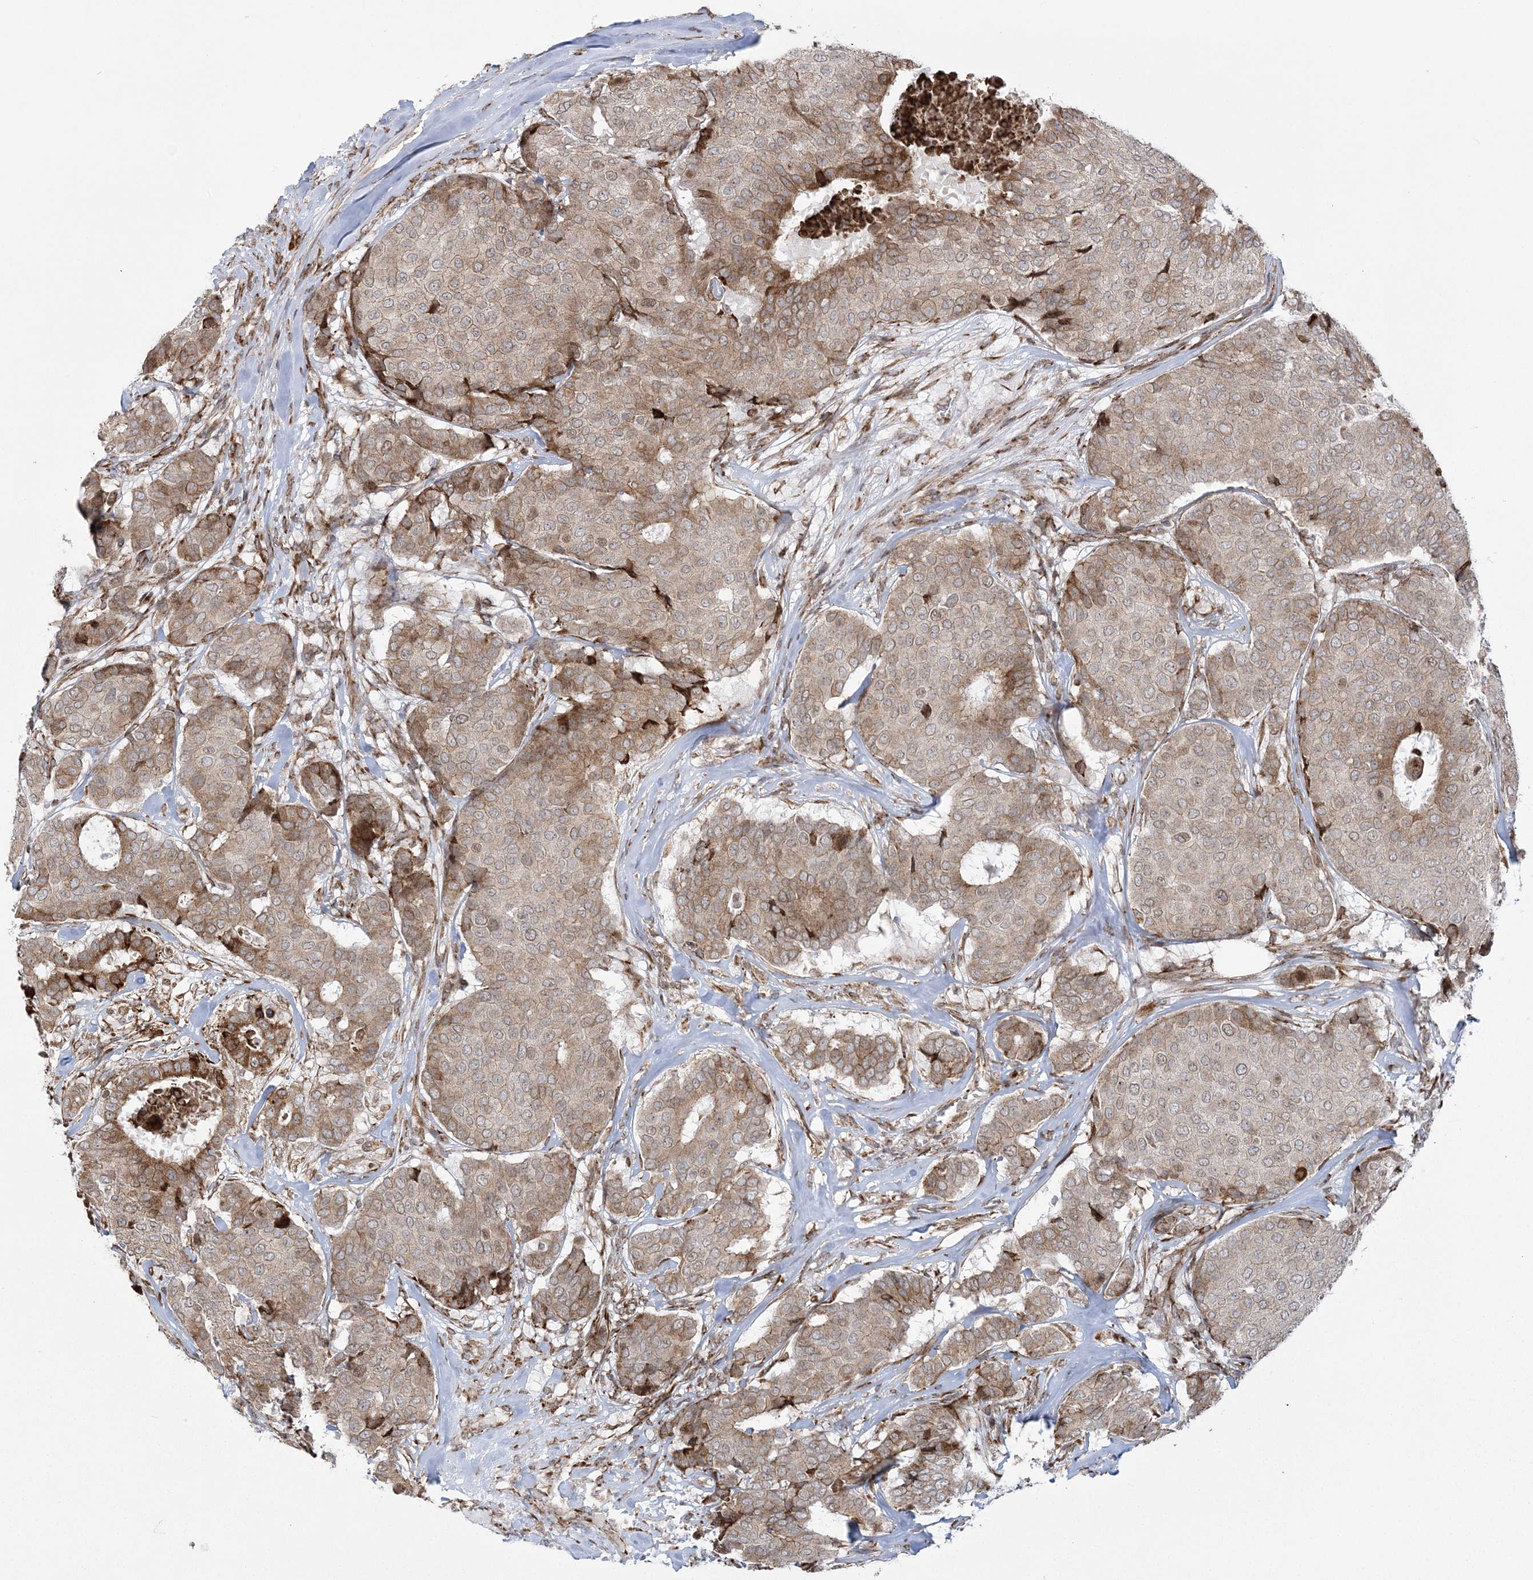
{"staining": {"intensity": "moderate", "quantity": ">75%", "location": "cytoplasmic/membranous"}, "tissue": "breast cancer", "cell_type": "Tumor cells", "image_type": "cancer", "snomed": [{"axis": "morphology", "description": "Duct carcinoma"}, {"axis": "topography", "description": "Breast"}], "caption": "Breast invasive ductal carcinoma was stained to show a protein in brown. There is medium levels of moderate cytoplasmic/membranous positivity in approximately >75% of tumor cells. (DAB IHC with brightfield microscopy, high magnification).", "gene": "EFCAB12", "patient": {"sex": "female", "age": 75}}